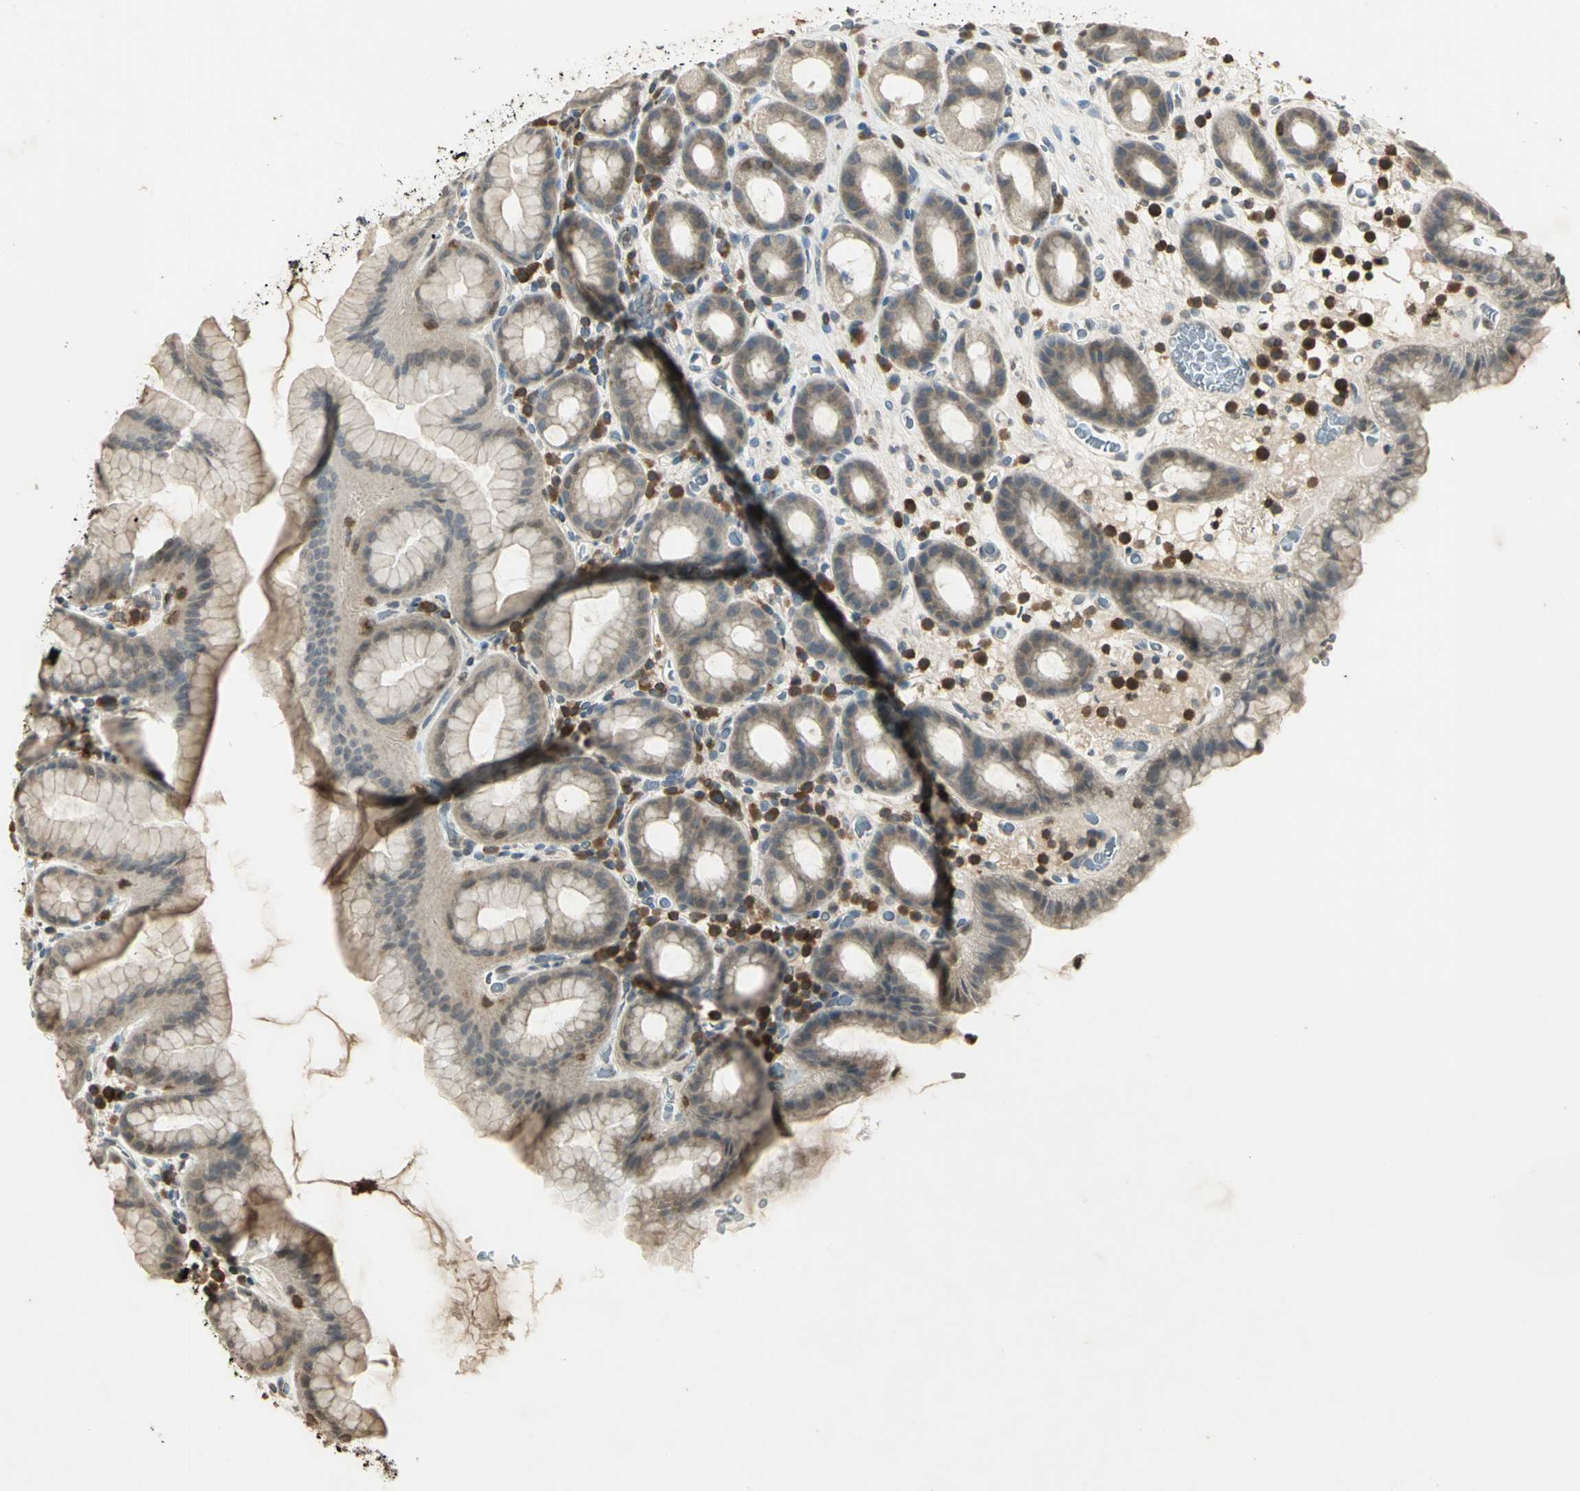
{"staining": {"intensity": "weak", "quantity": "25%-75%", "location": "cytoplasmic/membranous"}, "tissue": "stomach", "cell_type": "Glandular cells", "image_type": "normal", "snomed": [{"axis": "morphology", "description": "Normal tissue, NOS"}, {"axis": "topography", "description": "Stomach, upper"}], "caption": "Immunohistochemistry (IHC) micrograph of benign stomach: human stomach stained using immunohistochemistry displays low levels of weak protein expression localized specifically in the cytoplasmic/membranous of glandular cells, appearing as a cytoplasmic/membranous brown color.", "gene": "IL16", "patient": {"sex": "male", "age": 68}}